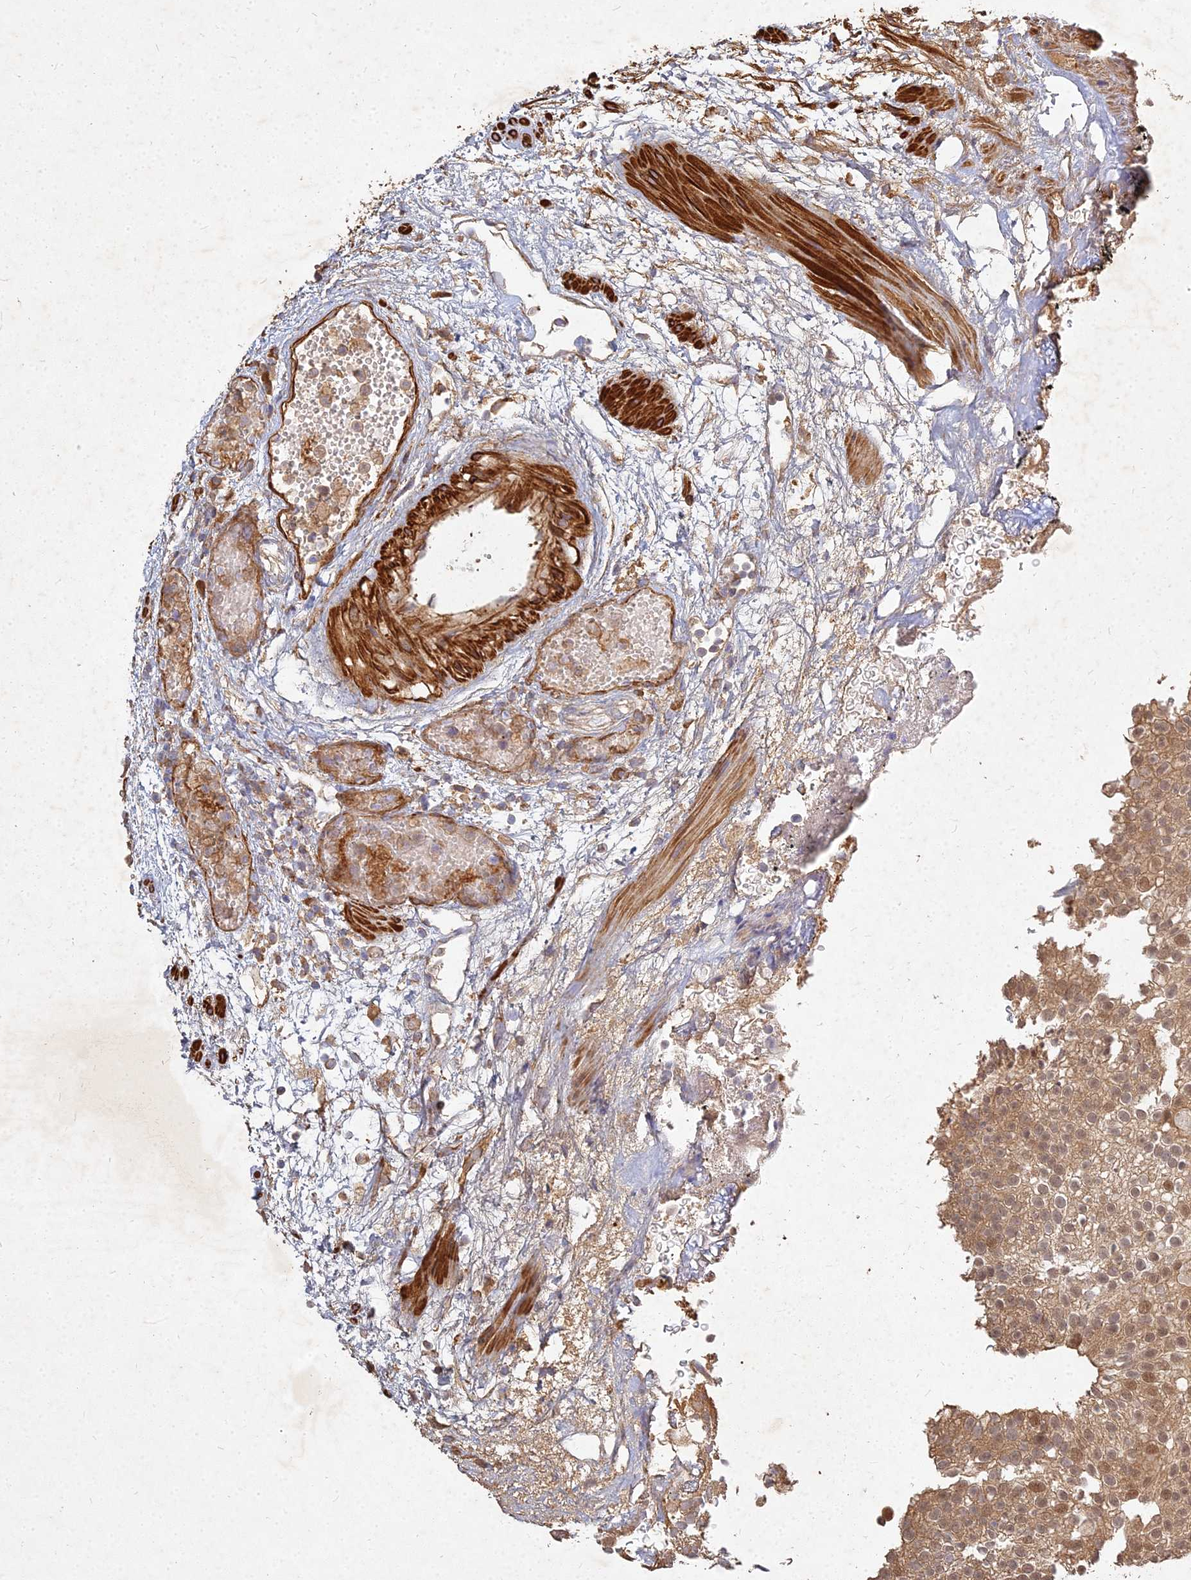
{"staining": {"intensity": "moderate", "quantity": ">75%", "location": "cytoplasmic/membranous,nuclear"}, "tissue": "urothelial cancer", "cell_type": "Tumor cells", "image_type": "cancer", "snomed": [{"axis": "morphology", "description": "Urothelial carcinoma, Low grade"}, {"axis": "topography", "description": "Urinary bladder"}], "caption": "A high-resolution micrograph shows immunohistochemistry (IHC) staining of urothelial cancer, which displays moderate cytoplasmic/membranous and nuclear staining in approximately >75% of tumor cells. The staining was performed using DAB, with brown indicating positive protein expression. Nuclei are stained blue with hematoxylin.", "gene": "UBE2W", "patient": {"sex": "male", "age": 78}}